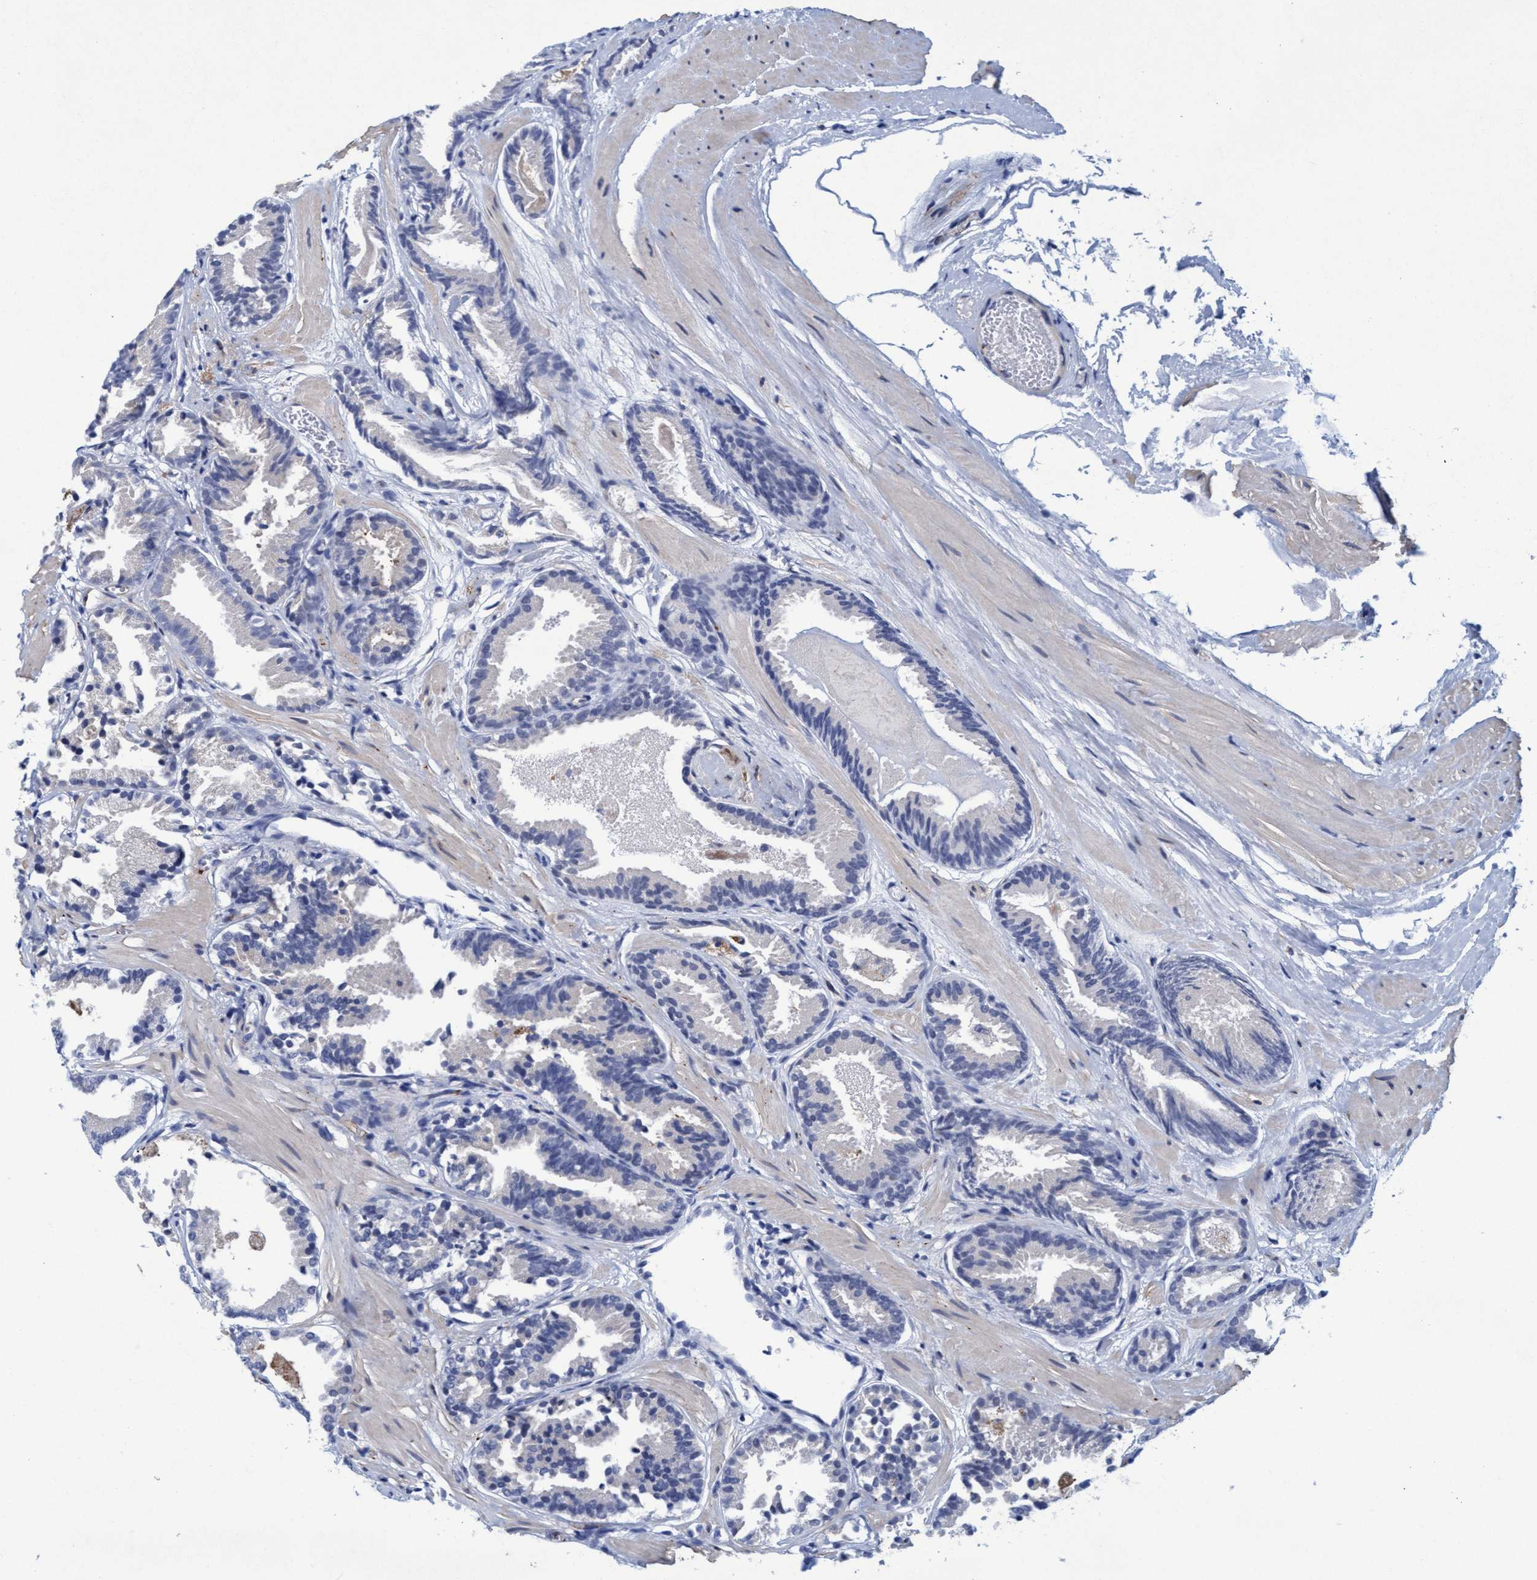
{"staining": {"intensity": "negative", "quantity": "none", "location": "none"}, "tissue": "prostate cancer", "cell_type": "Tumor cells", "image_type": "cancer", "snomed": [{"axis": "morphology", "description": "Adenocarcinoma, Low grade"}, {"axis": "topography", "description": "Prostate"}], "caption": "Prostate adenocarcinoma (low-grade) stained for a protein using immunohistochemistry (IHC) exhibits no positivity tumor cells.", "gene": "SLC43A2", "patient": {"sex": "male", "age": 51}}